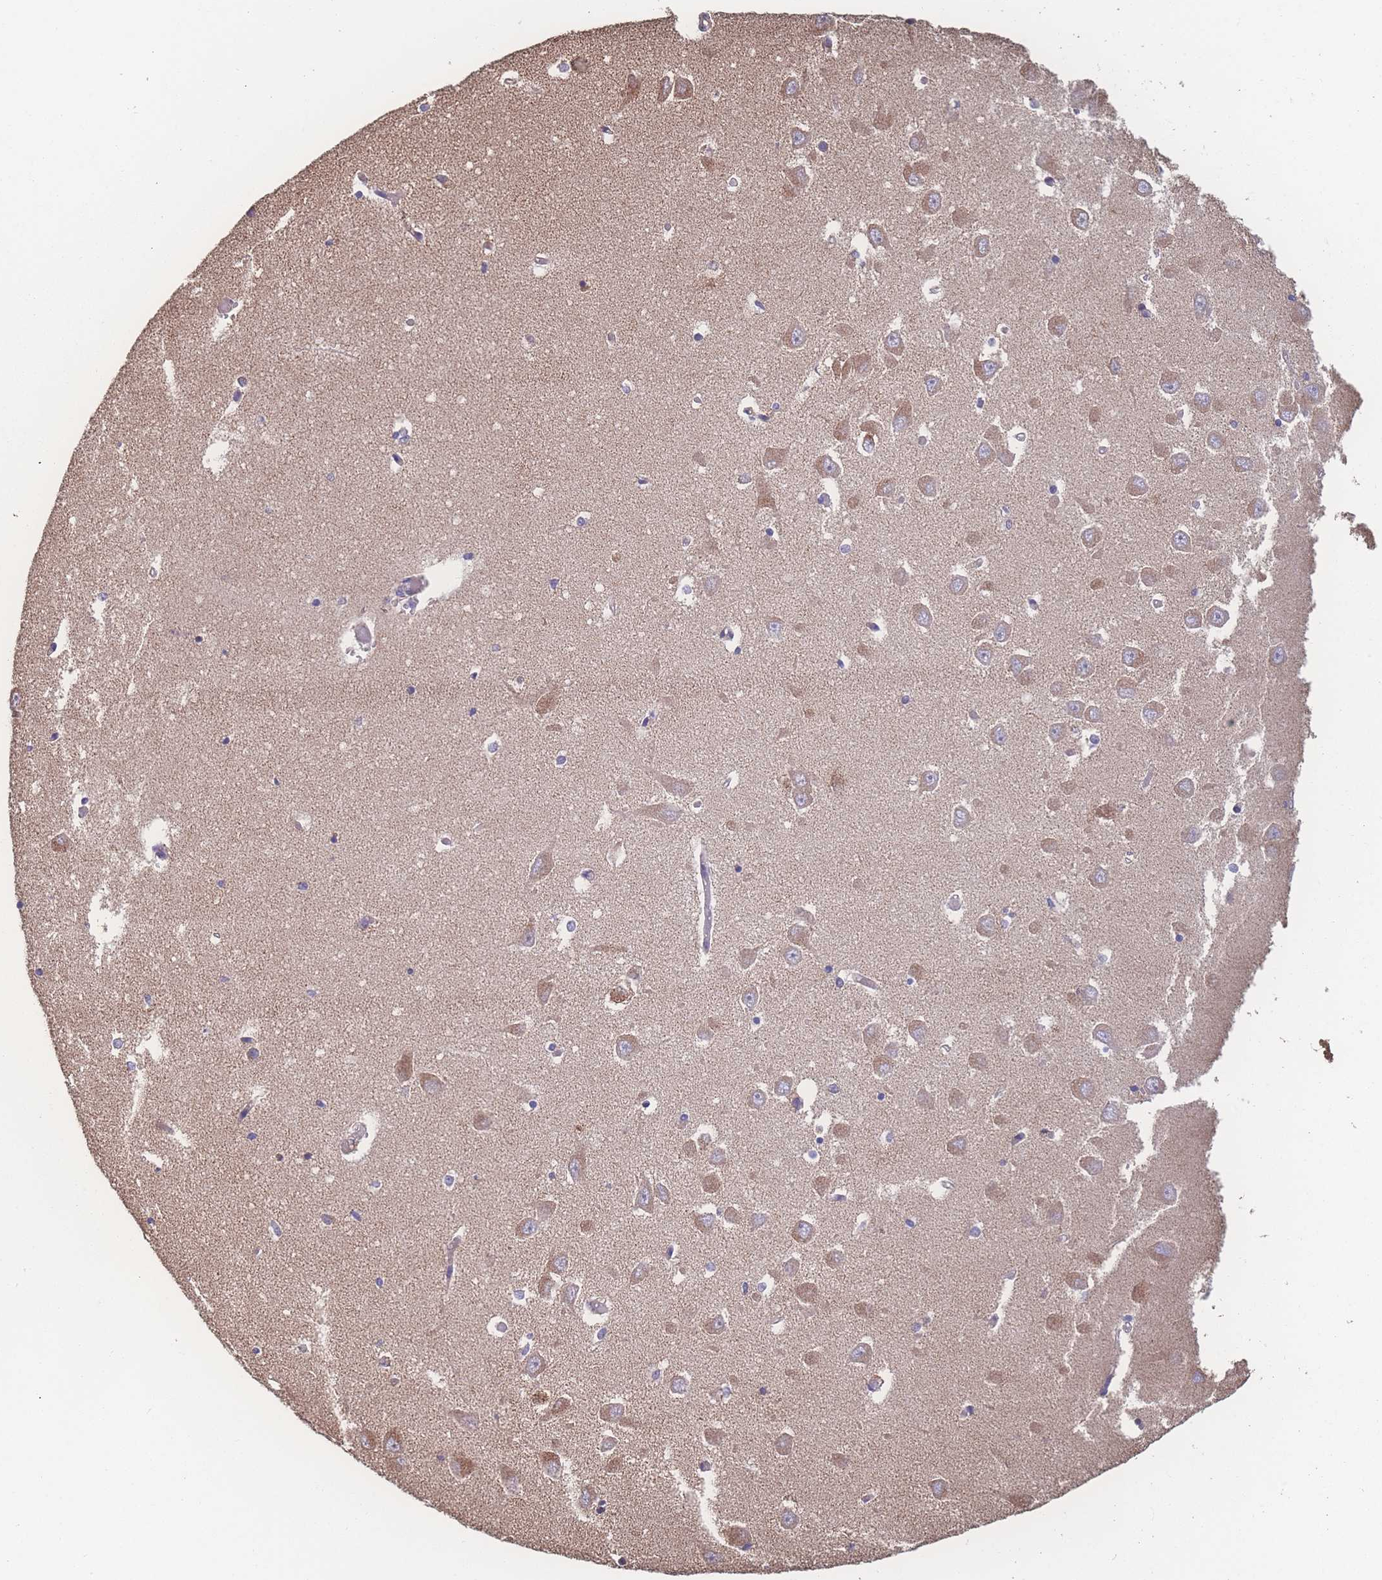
{"staining": {"intensity": "negative", "quantity": "none", "location": "none"}, "tissue": "hippocampus", "cell_type": "Glial cells", "image_type": "normal", "snomed": [{"axis": "morphology", "description": "Normal tissue, NOS"}, {"axis": "topography", "description": "Hippocampus"}], "caption": "High magnification brightfield microscopy of normal hippocampus stained with DAB (brown) and counterstained with hematoxylin (blue): glial cells show no significant expression.", "gene": "SGSM3", "patient": {"sex": "male", "age": 70}}